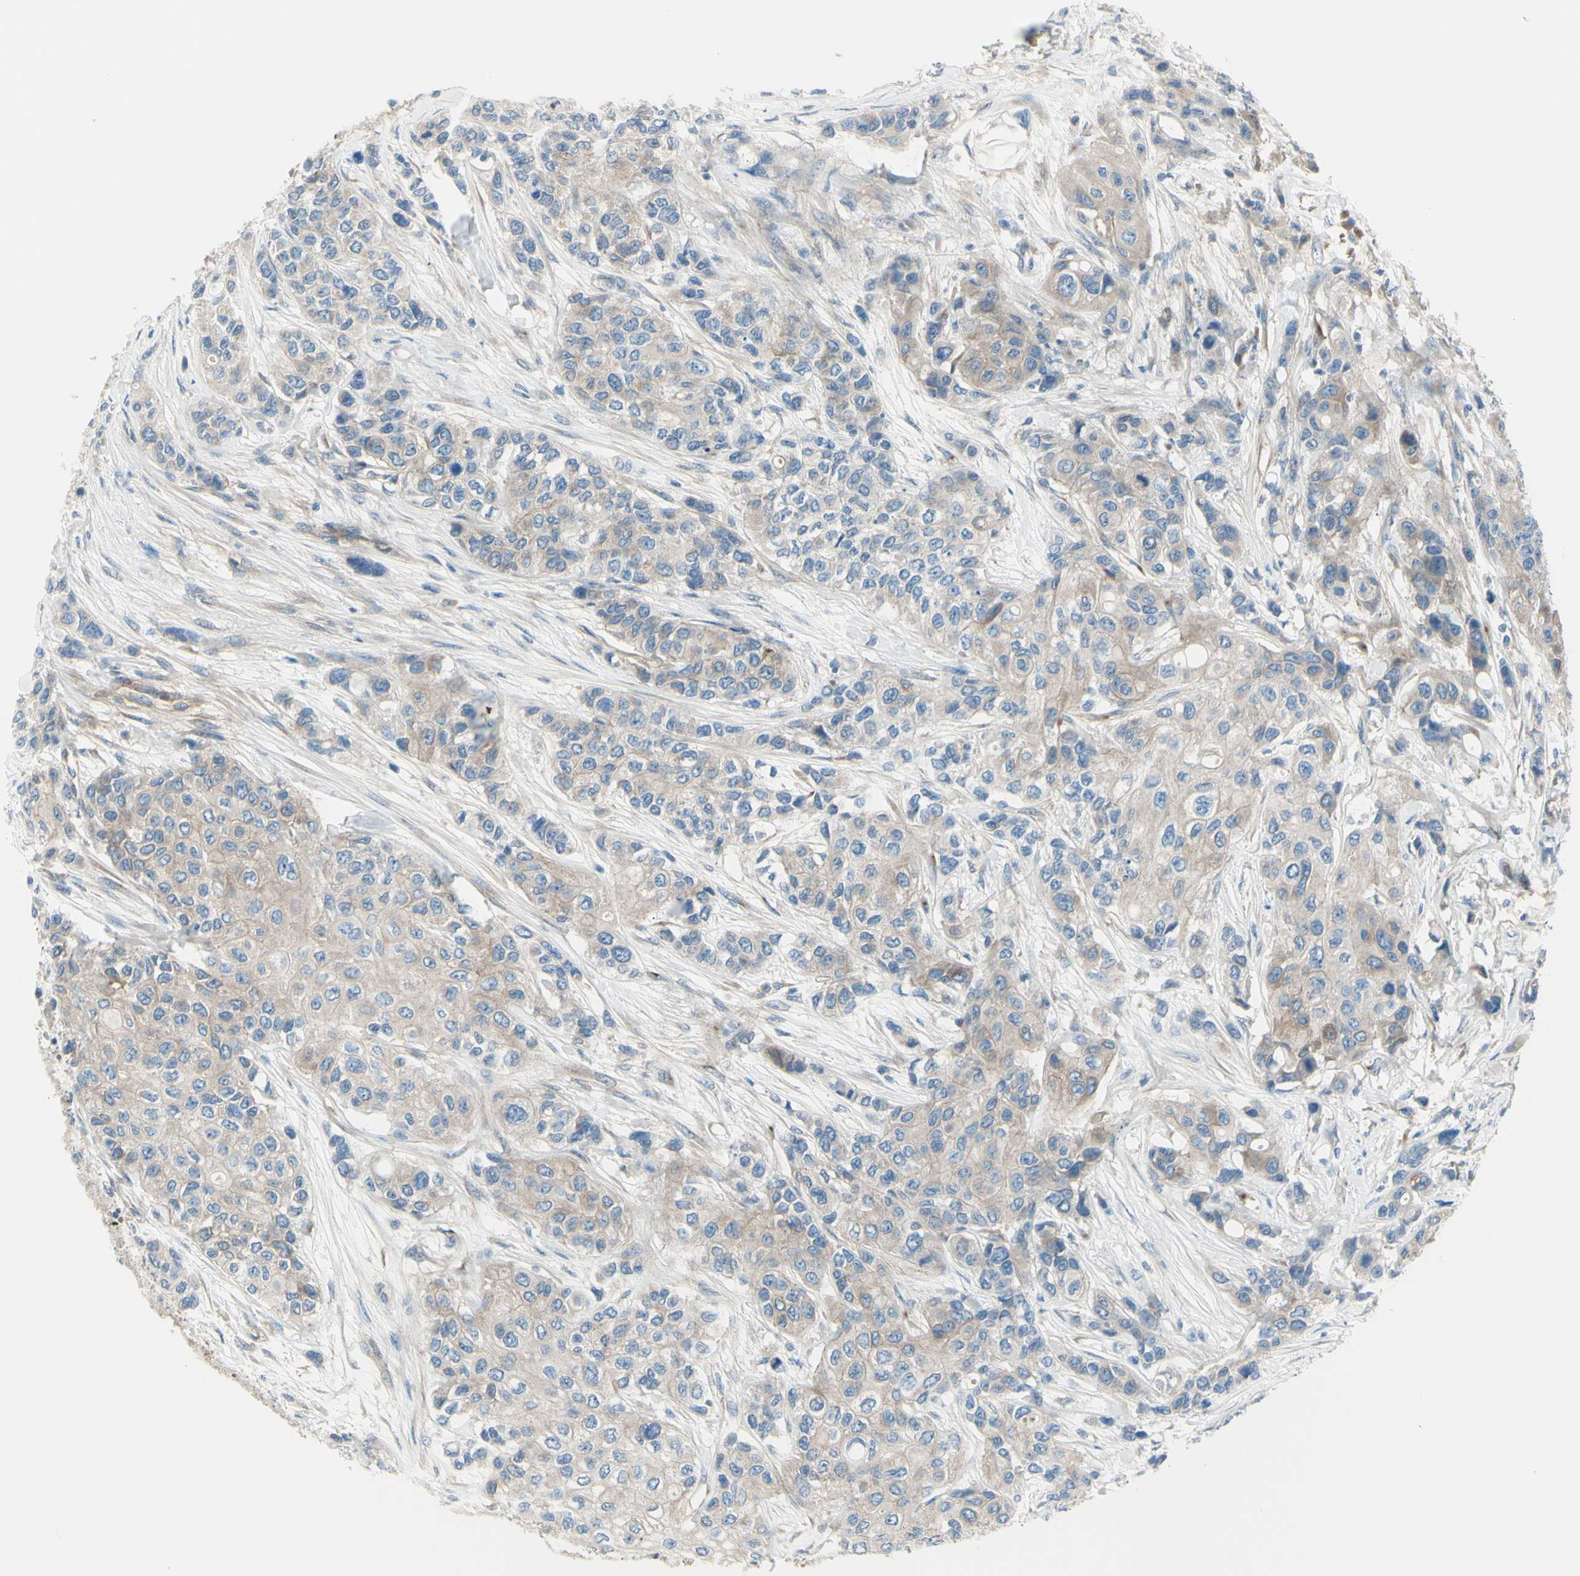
{"staining": {"intensity": "weak", "quantity": ">75%", "location": "cytoplasmic/membranous"}, "tissue": "urothelial cancer", "cell_type": "Tumor cells", "image_type": "cancer", "snomed": [{"axis": "morphology", "description": "Urothelial carcinoma, High grade"}, {"axis": "topography", "description": "Urinary bladder"}], "caption": "Immunohistochemical staining of human urothelial cancer displays weak cytoplasmic/membranous protein expression in about >75% of tumor cells.", "gene": "PCDHGA2", "patient": {"sex": "female", "age": 56}}